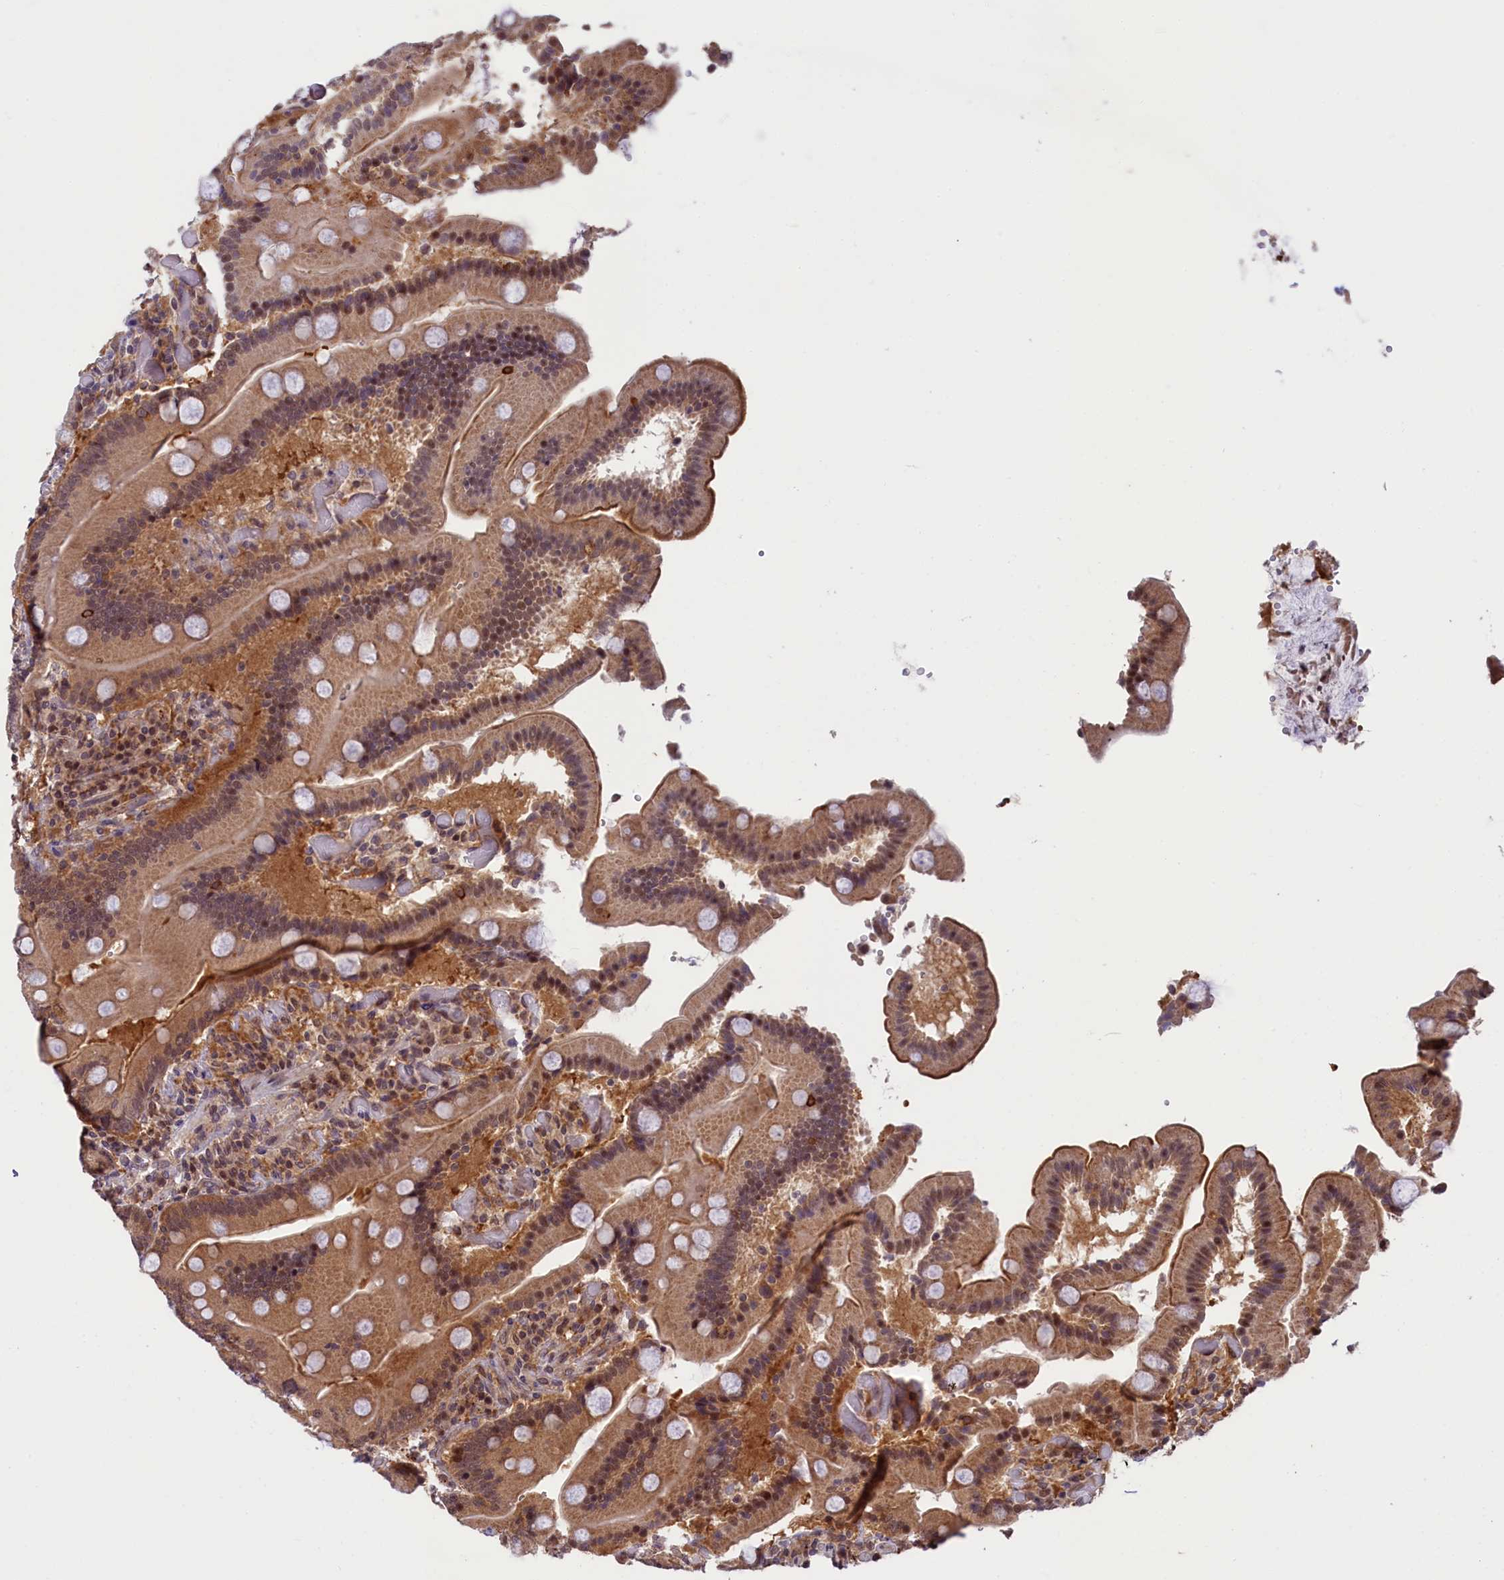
{"staining": {"intensity": "moderate", "quantity": ">75%", "location": "cytoplasmic/membranous,nuclear"}, "tissue": "duodenum", "cell_type": "Glandular cells", "image_type": "normal", "snomed": [{"axis": "morphology", "description": "Normal tissue, NOS"}, {"axis": "topography", "description": "Duodenum"}], "caption": "Immunohistochemical staining of normal duodenum shows medium levels of moderate cytoplasmic/membranous,nuclear staining in about >75% of glandular cells.", "gene": "SLC7A6OS", "patient": {"sex": "female", "age": 62}}